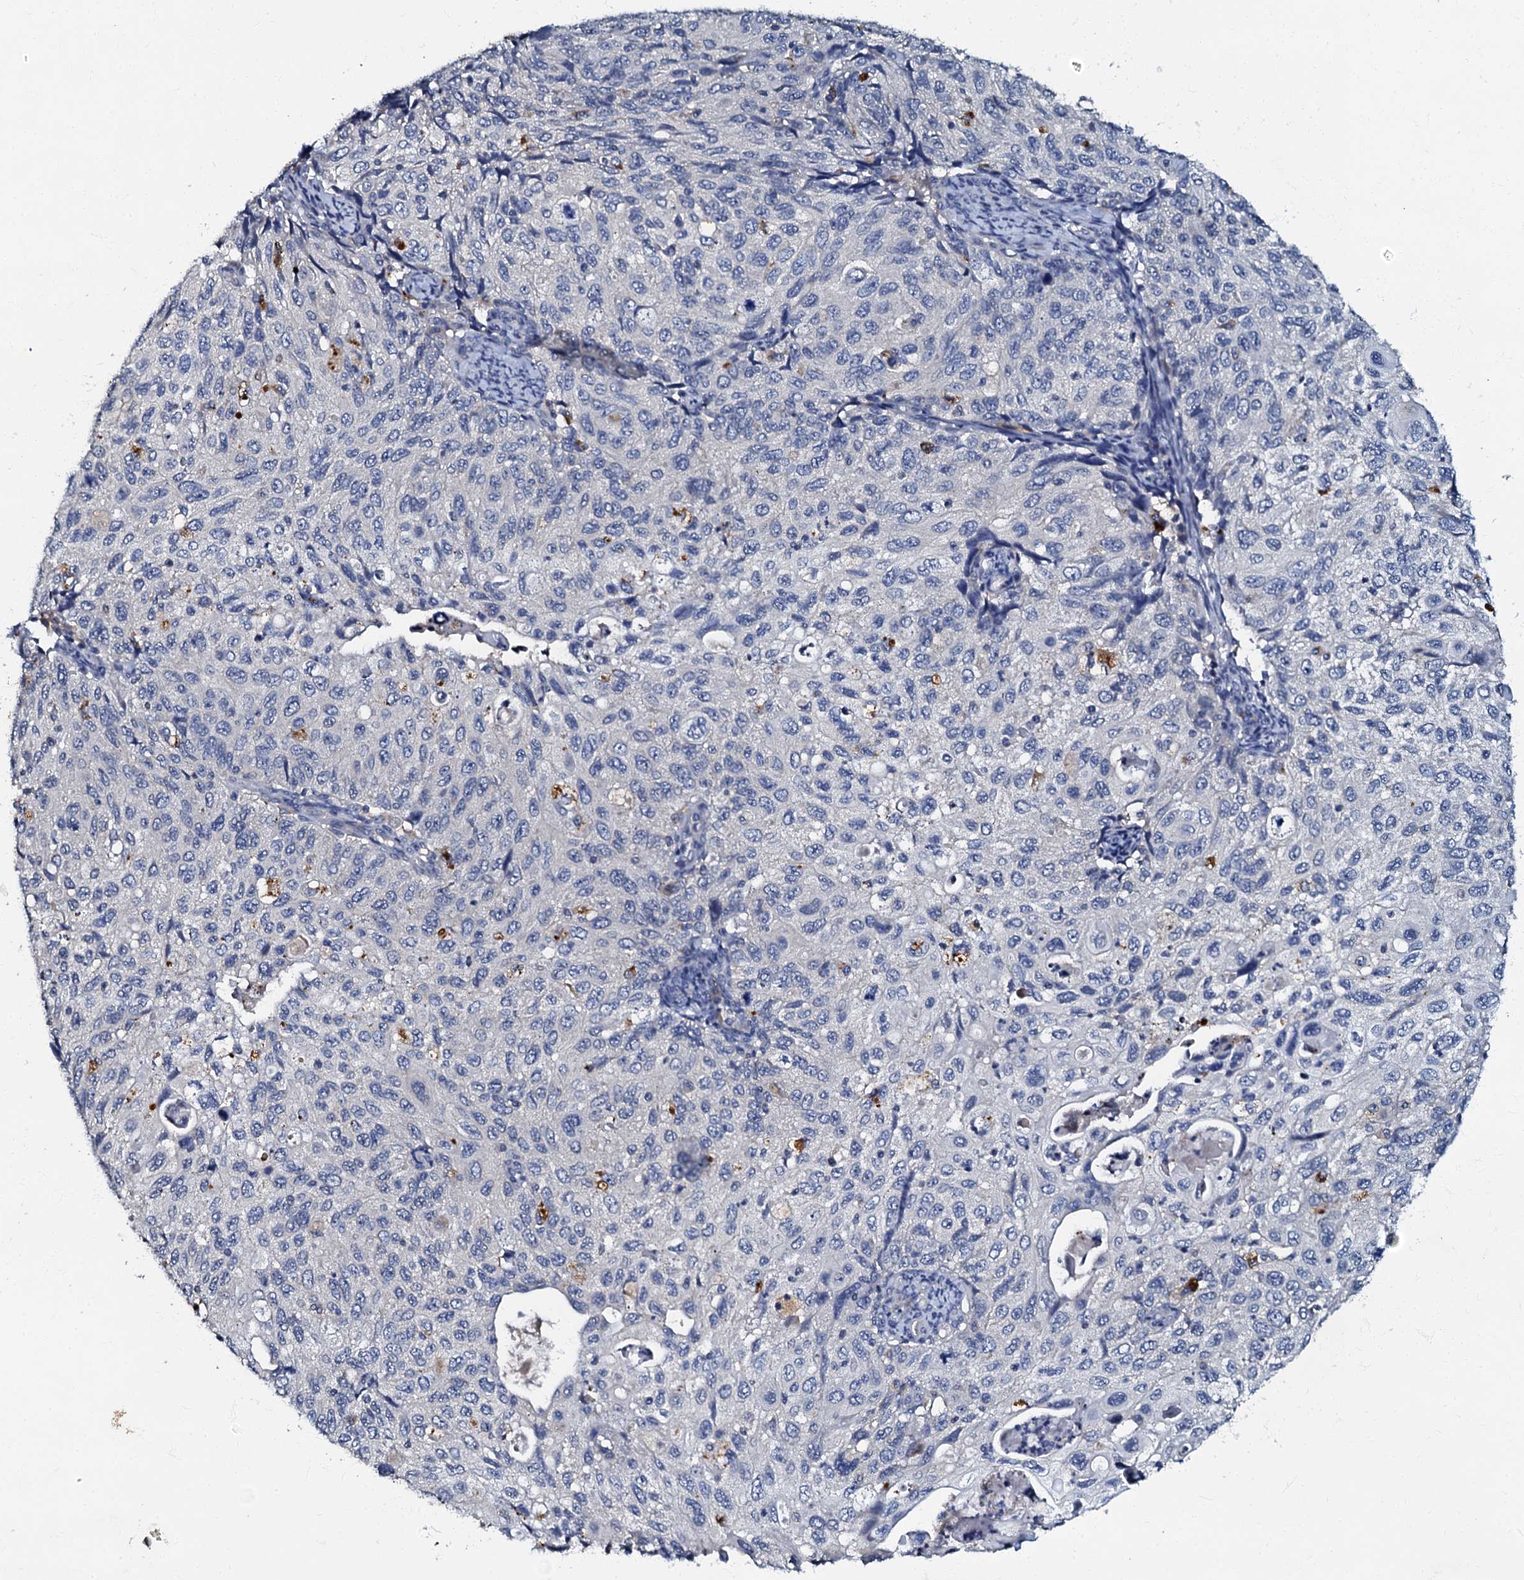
{"staining": {"intensity": "negative", "quantity": "none", "location": "none"}, "tissue": "cervical cancer", "cell_type": "Tumor cells", "image_type": "cancer", "snomed": [{"axis": "morphology", "description": "Squamous cell carcinoma, NOS"}, {"axis": "topography", "description": "Cervix"}], "caption": "Immunohistochemistry (IHC) photomicrograph of neoplastic tissue: squamous cell carcinoma (cervical) stained with DAB shows no significant protein staining in tumor cells.", "gene": "OLAH", "patient": {"sex": "female", "age": 70}}